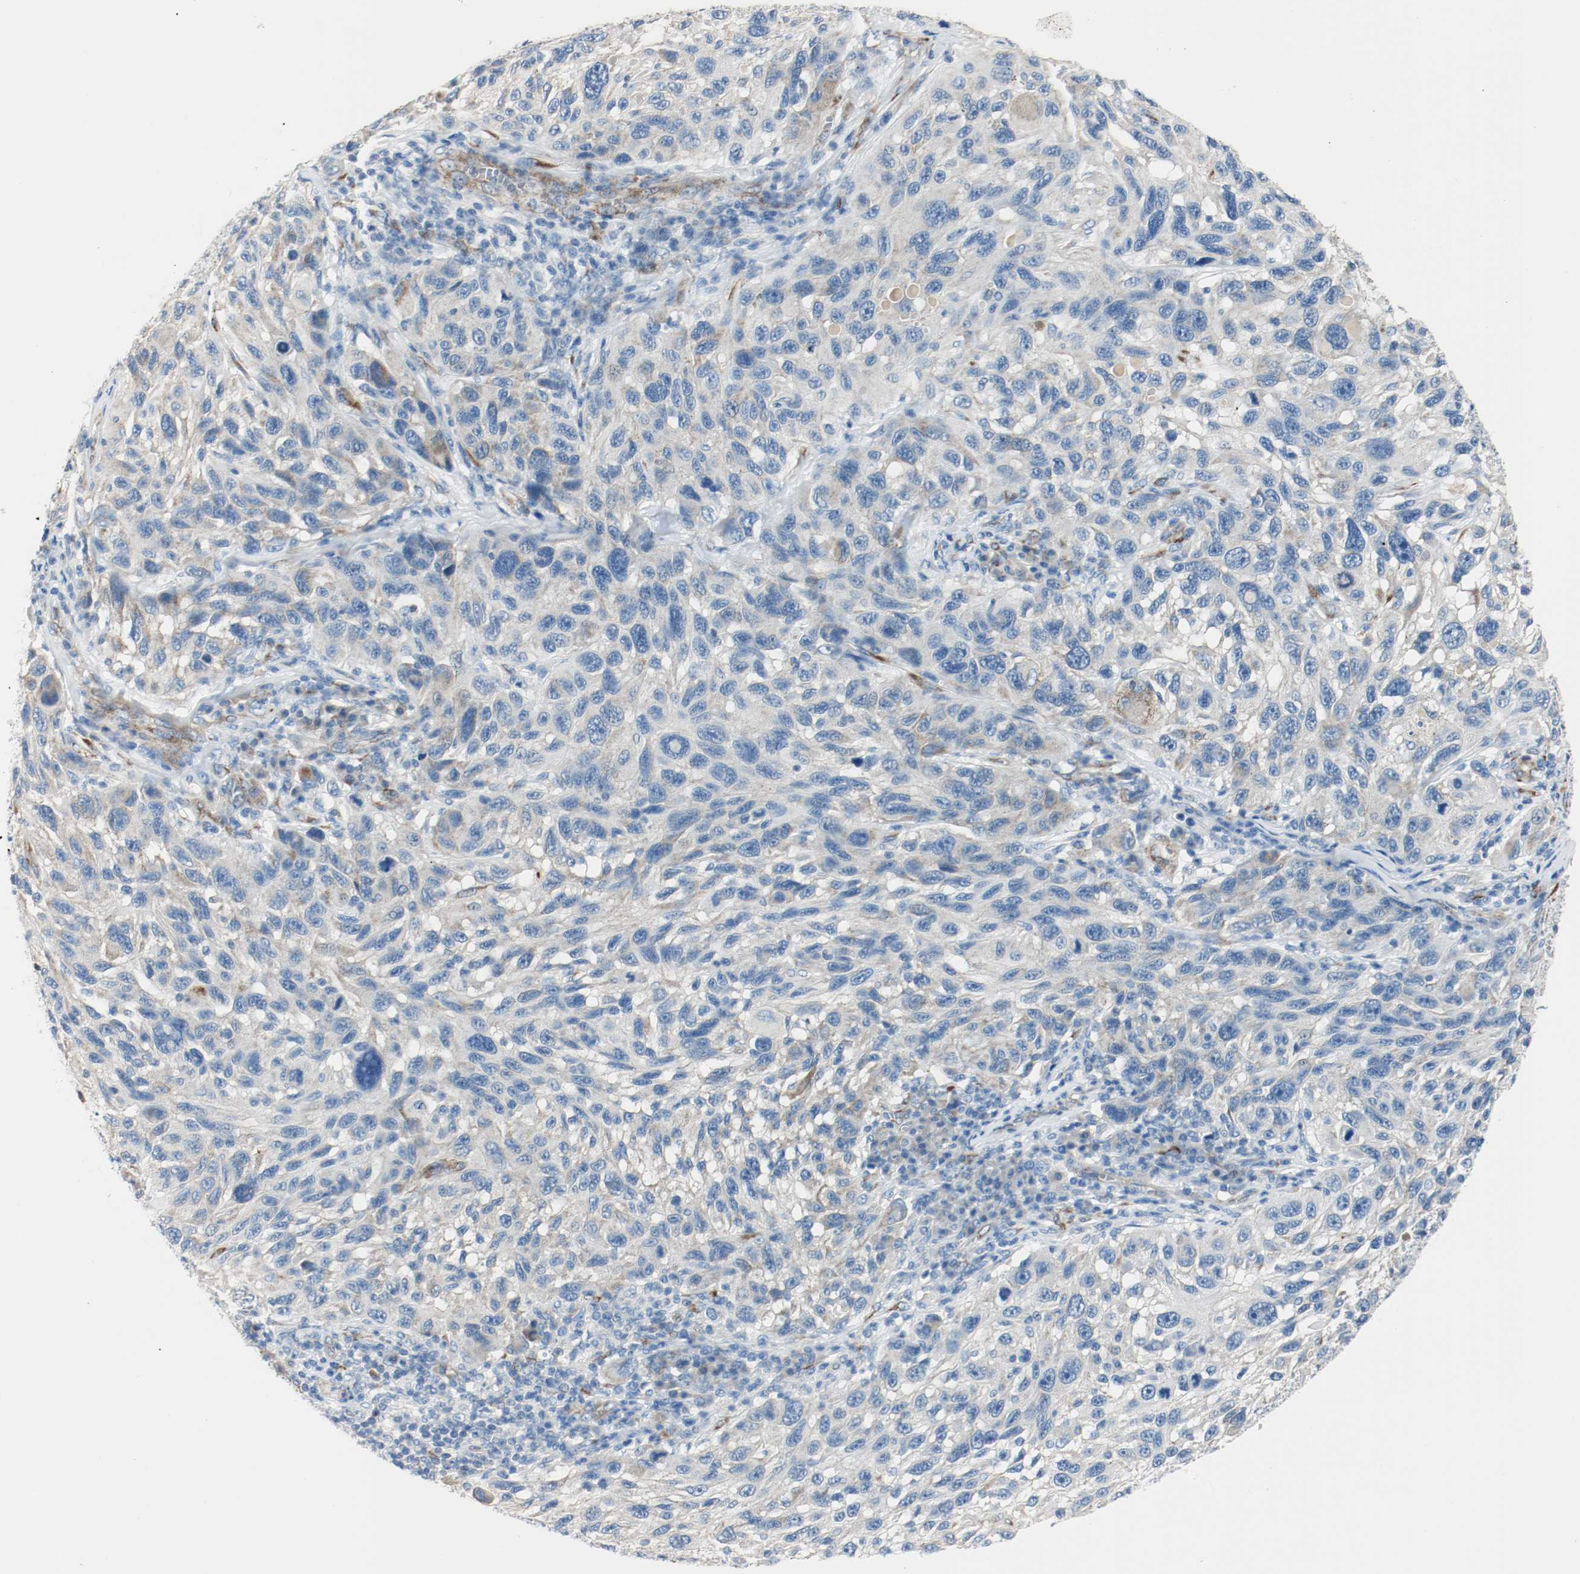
{"staining": {"intensity": "weak", "quantity": "<25%", "location": "cytoplasmic/membranous"}, "tissue": "melanoma", "cell_type": "Tumor cells", "image_type": "cancer", "snomed": [{"axis": "morphology", "description": "Malignant melanoma, NOS"}, {"axis": "topography", "description": "Skin"}], "caption": "This is a micrograph of IHC staining of malignant melanoma, which shows no positivity in tumor cells.", "gene": "LAMB1", "patient": {"sex": "male", "age": 53}}